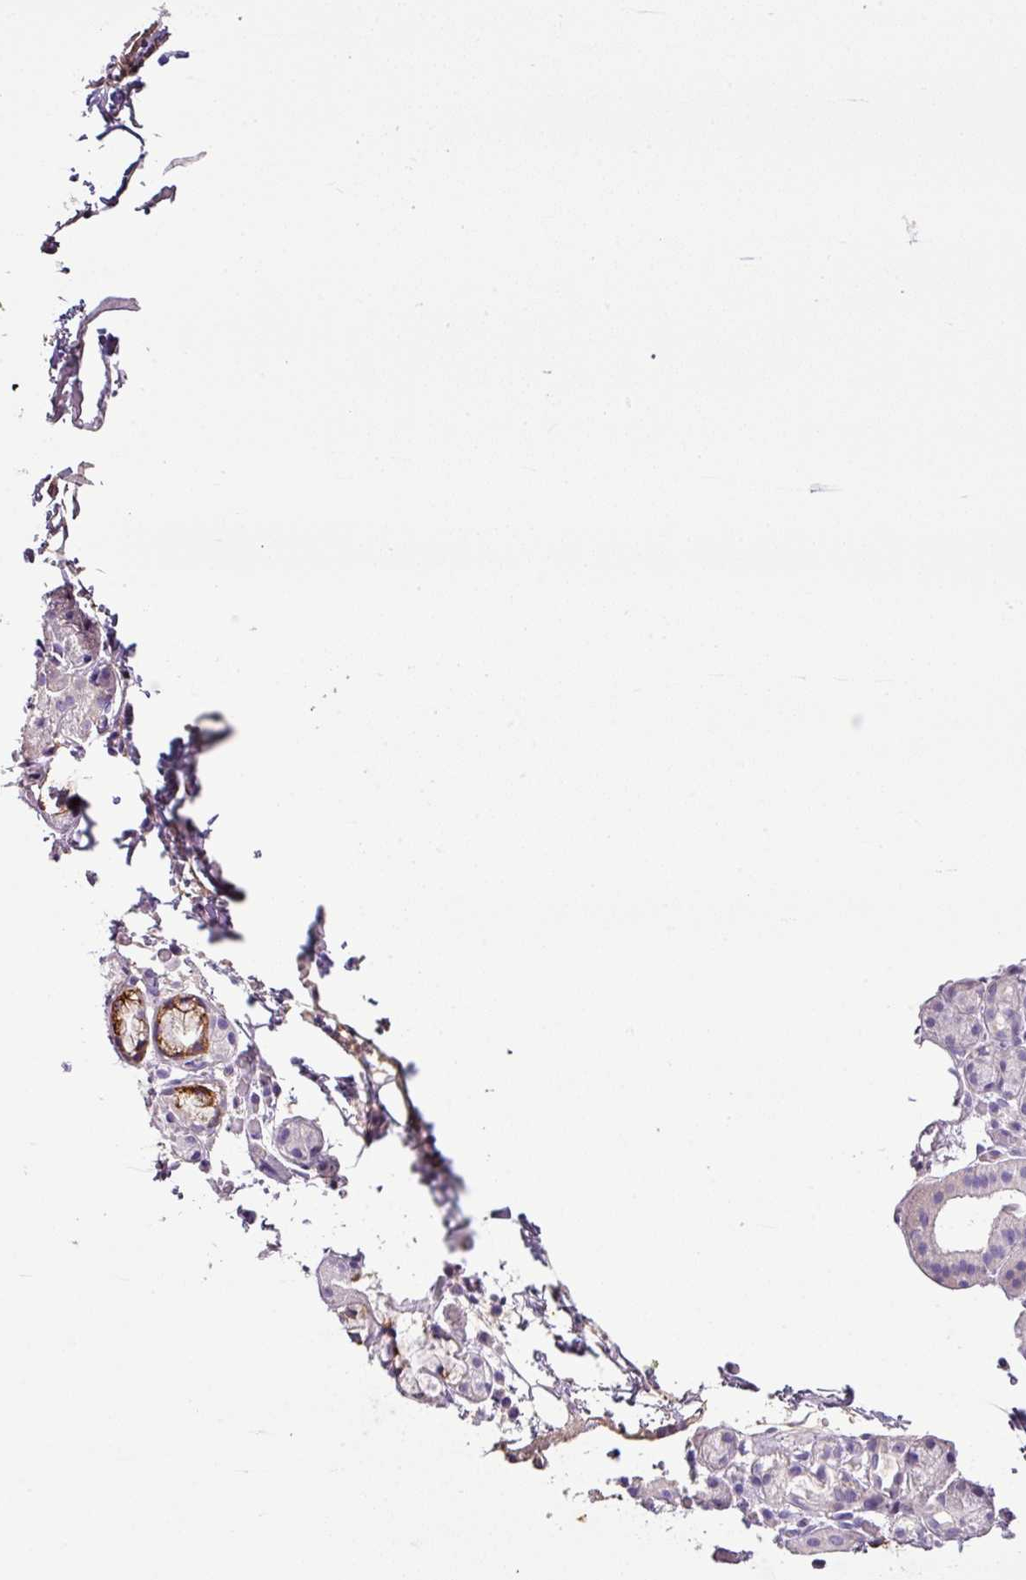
{"staining": {"intensity": "strong", "quantity": "<25%", "location": "cytoplasmic/membranous"}, "tissue": "salivary gland", "cell_type": "Glandular cells", "image_type": "normal", "snomed": [{"axis": "morphology", "description": "Normal tissue, NOS"}, {"axis": "topography", "description": "Salivary gland"}], "caption": "This micrograph displays immunohistochemistry staining of unremarkable human salivary gland, with medium strong cytoplasmic/membranous positivity in approximately <25% of glandular cells.", "gene": "AGR3", "patient": {"sex": "male", "age": 82}}